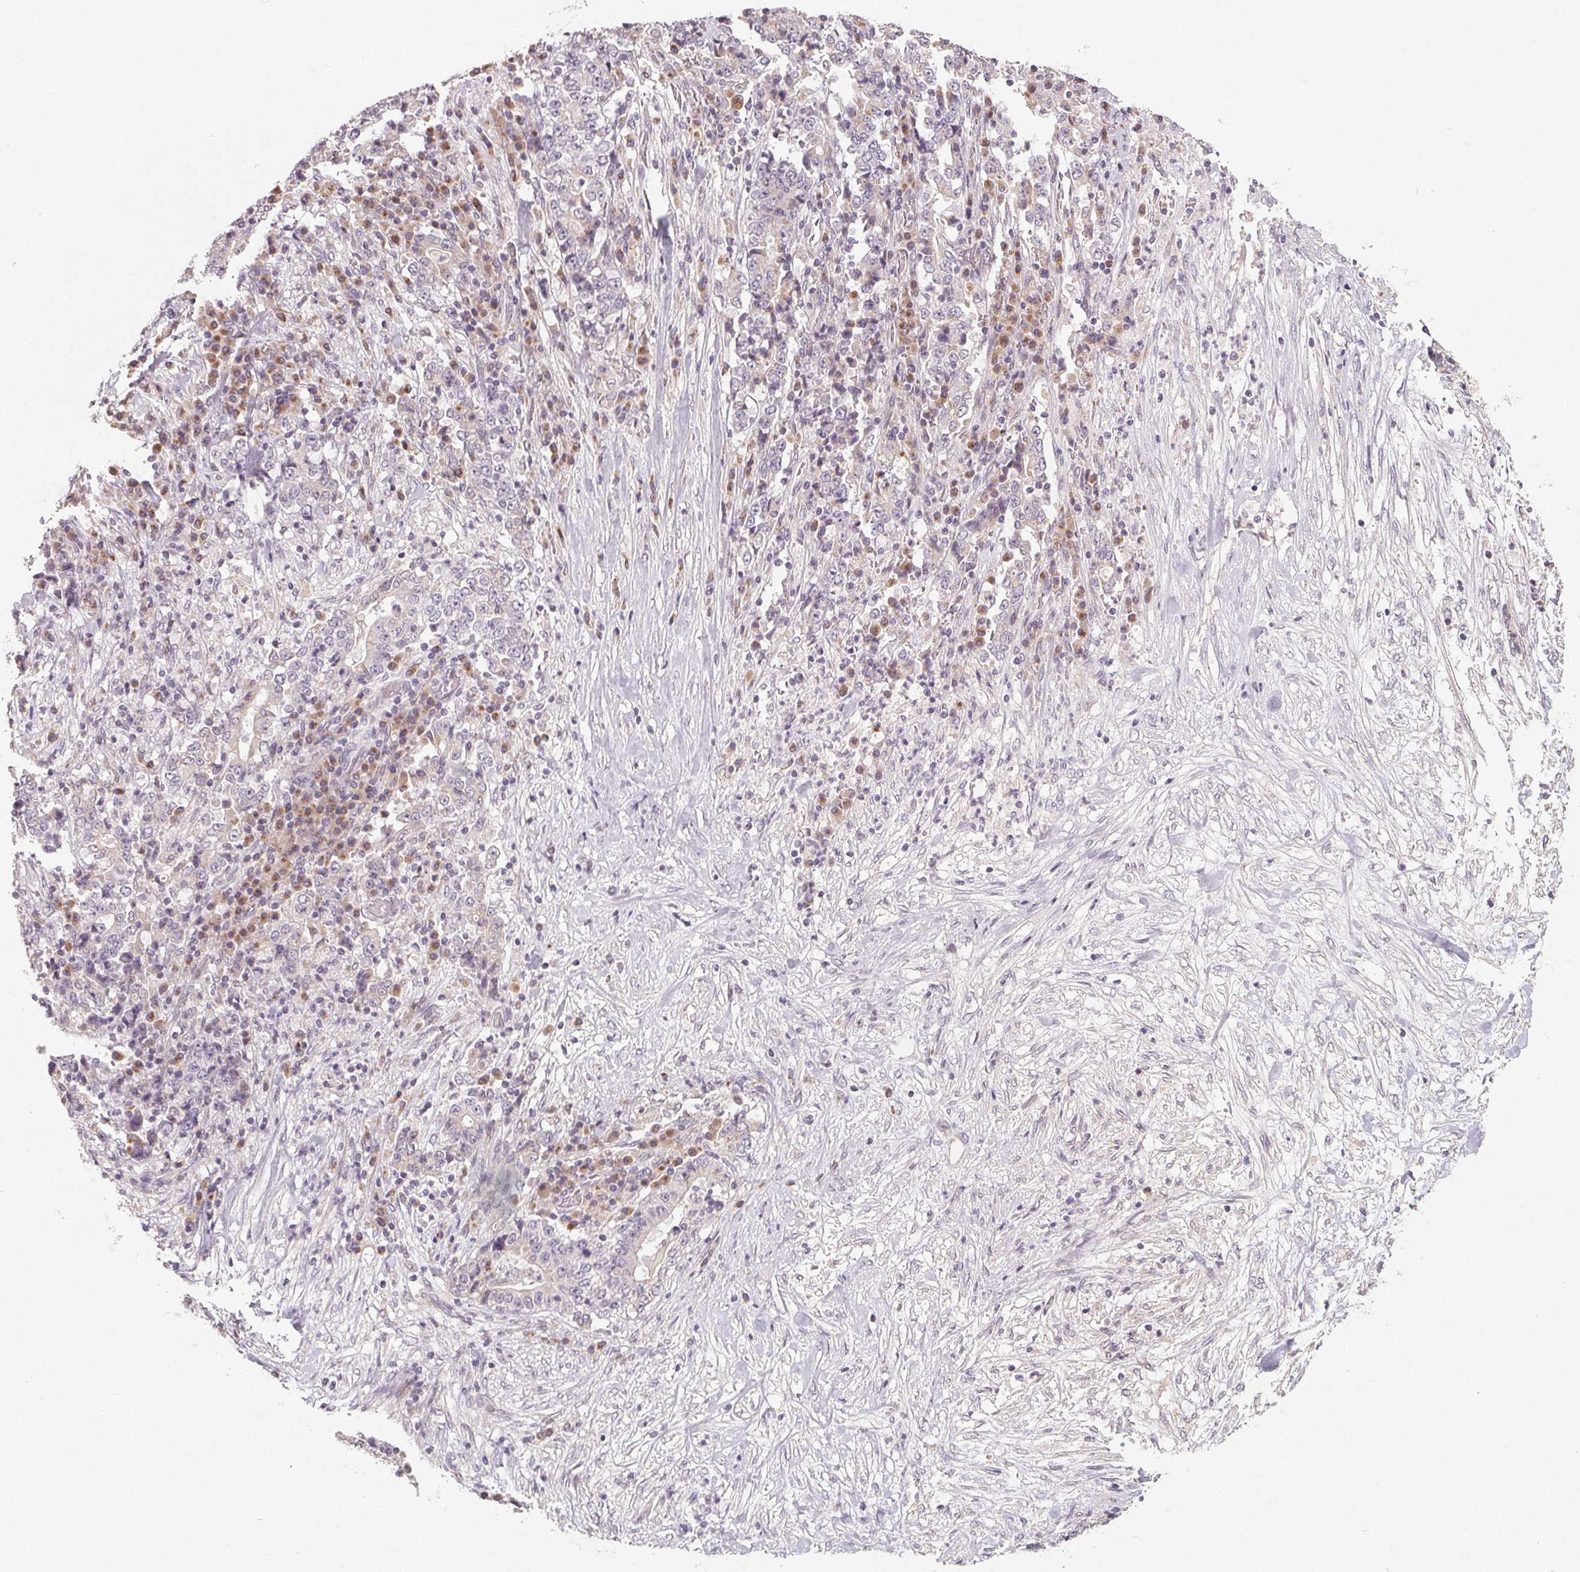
{"staining": {"intensity": "negative", "quantity": "none", "location": "none"}, "tissue": "stomach cancer", "cell_type": "Tumor cells", "image_type": "cancer", "snomed": [{"axis": "morphology", "description": "Normal tissue, NOS"}, {"axis": "morphology", "description": "Adenocarcinoma, NOS"}, {"axis": "topography", "description": "Stomach, upper"}, {"axis": "topography", "description": "Stomach"}], "caption": "Tumor cells show no significant protein expression in stomach cancer (adenocarcinoma).", "gene": "TMSB15B", "patient": {"sex": "male", "age": 59}}